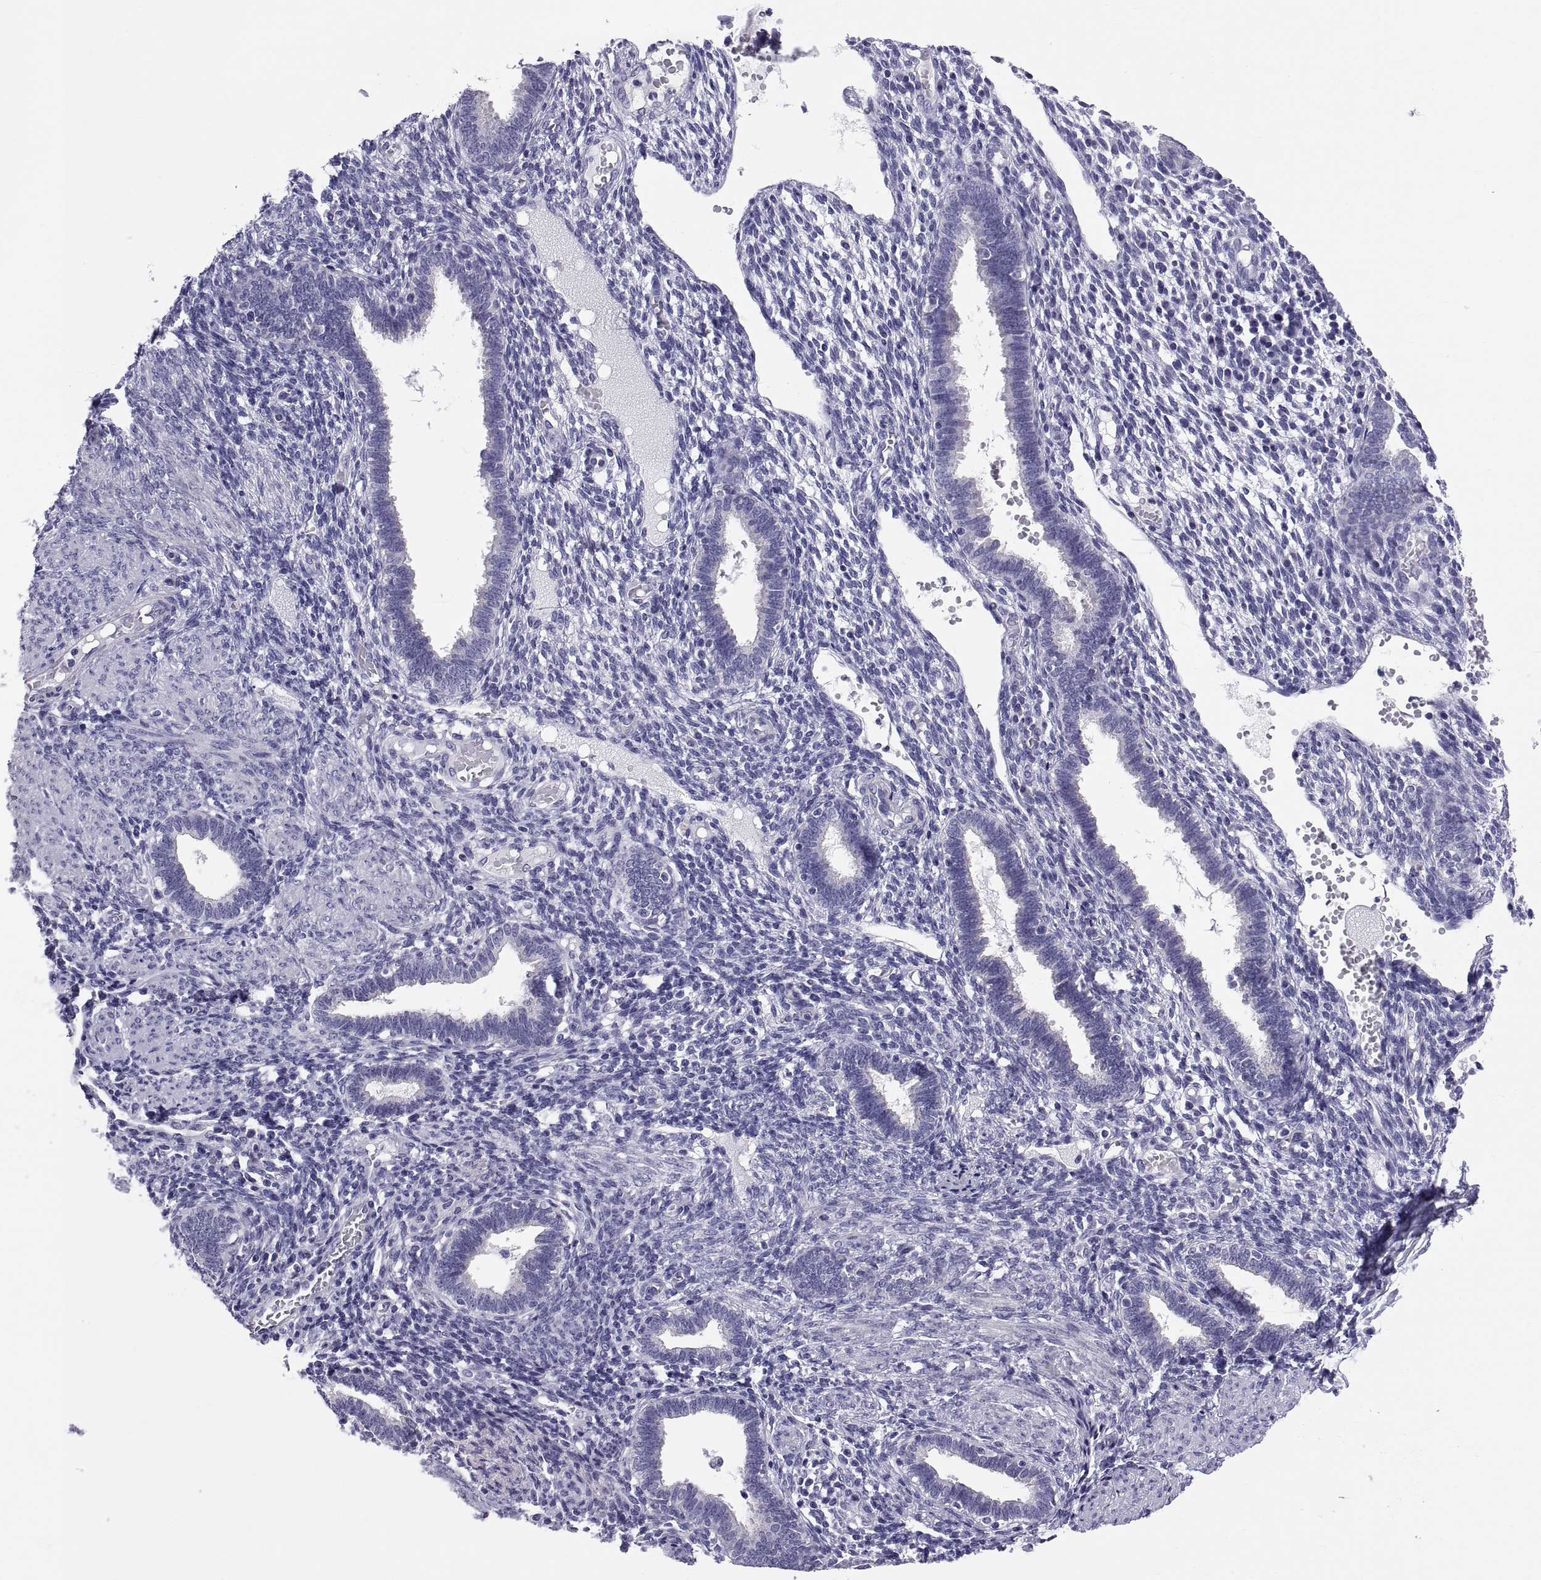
{"staining": {"intensity": "negative", "quantity": "none", "location": "none"}, "tissue": "endometrium", "cell_type": "Cells in endometrial stroma", "image_type": "normal", "snomed": [{"axis": "morphology", "description": "Normal tissue, NOS"}, {"axis": "topography", "description": "Endometrium"}], "caption": "Immunohistochemical staining of benign human endometrium reveals no significant staining in cells in endometrial stroma.", "gene": "RNASE12", "patient": {"sex": "female", "age": 42}}